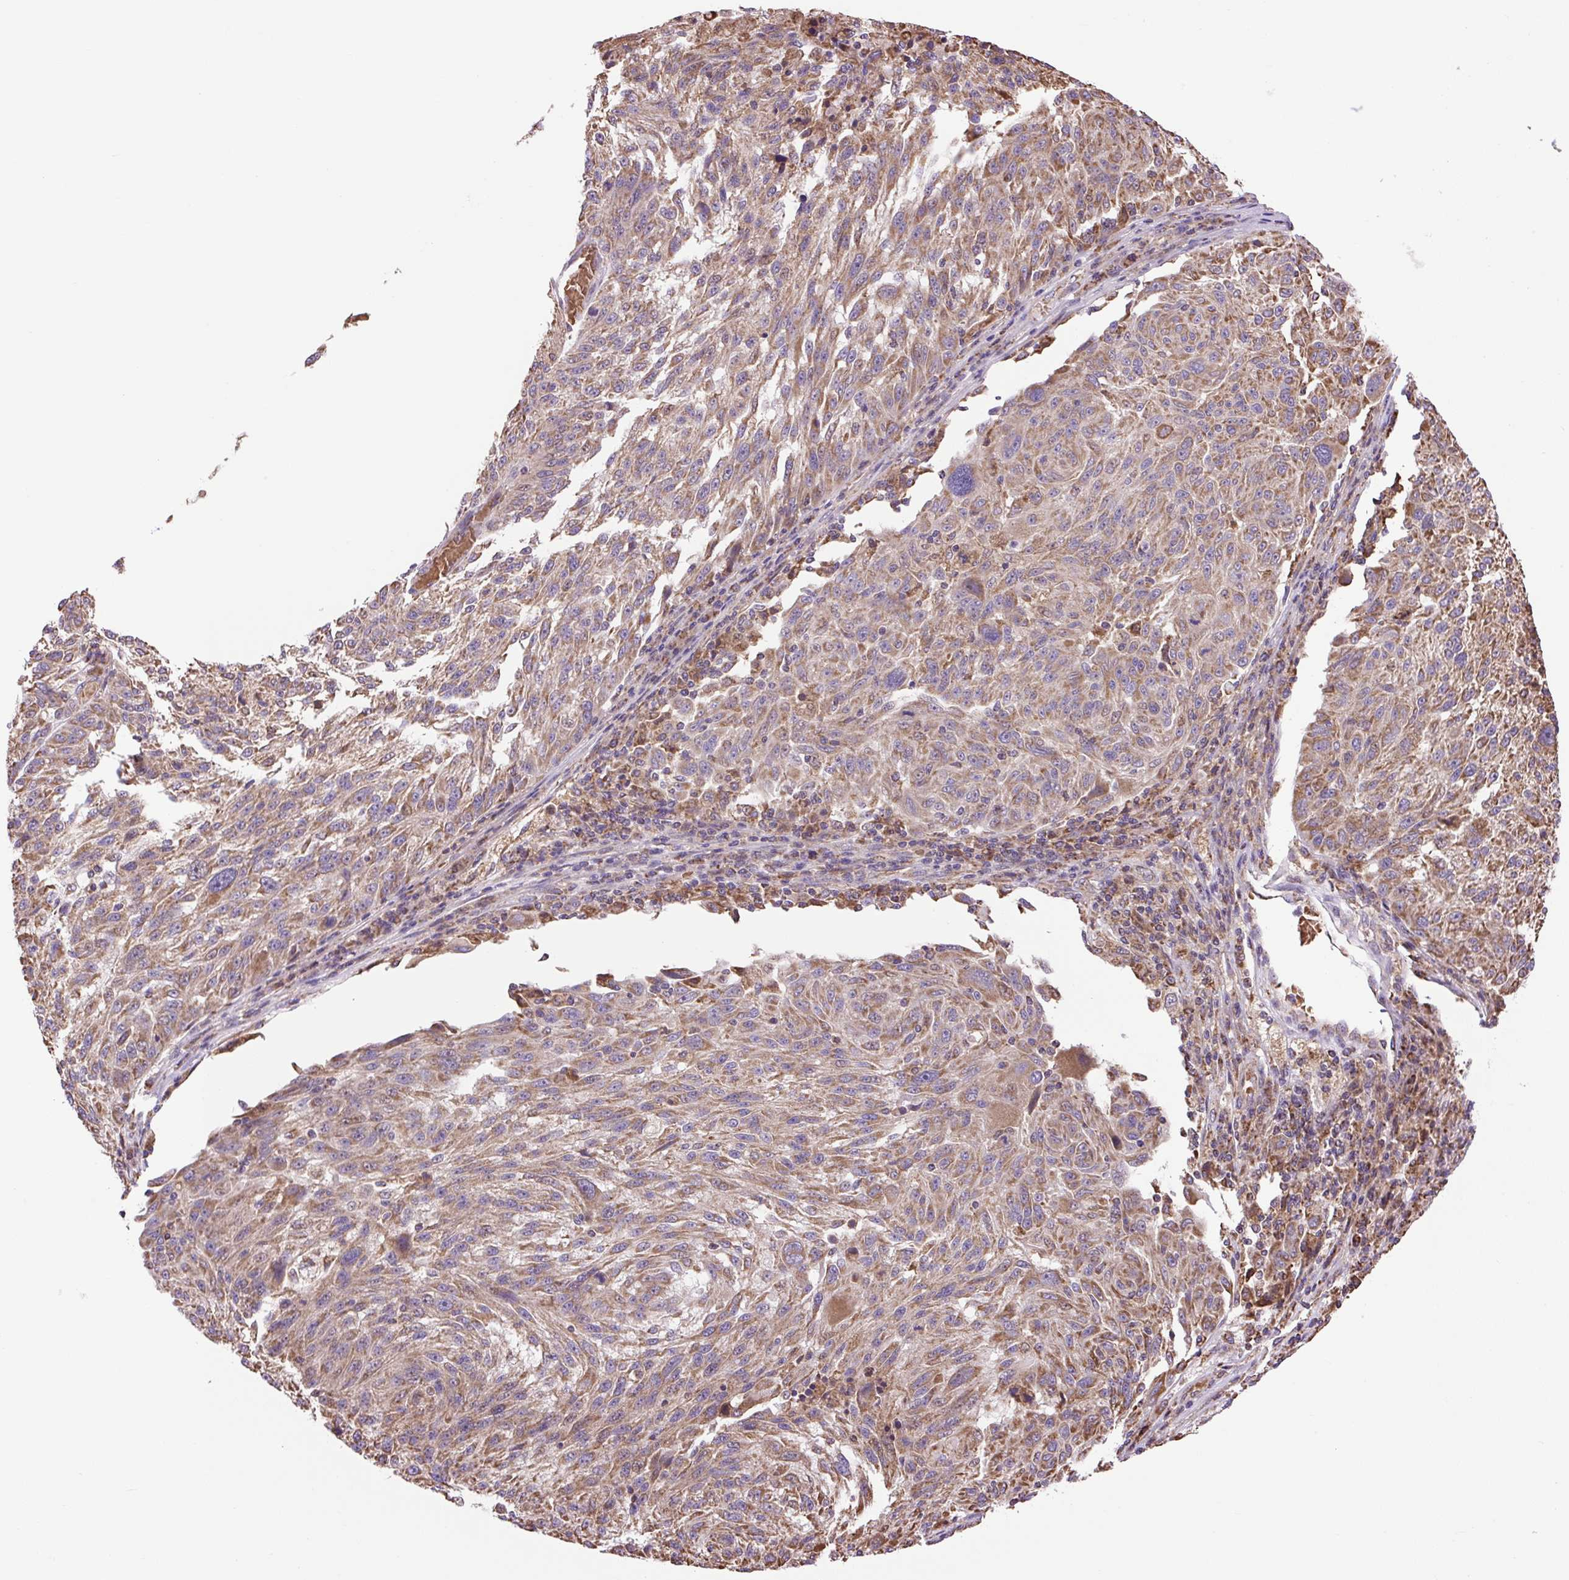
{"staining": {"intensity": "moderate", "quantity": ">75%", "location": "cytoplasmic/membranous"}, "tissue": "melanoma", "cell_type": "Tumor cells", "image_type": "cancer", "snomed": [{"axis": "morphology", "description": "Malignant melanoma, NOS"}, {"axis": "topography", "description": "Skin"}], "caption": "Protein expression analysis of melanoma exhibits moderate cytoplasmic/membranous positivity in about >75% of tumor cells. Nuclei are stained in blue.", "gene": "PLCG1", "patient": {"sex": "male", "age": 53}}